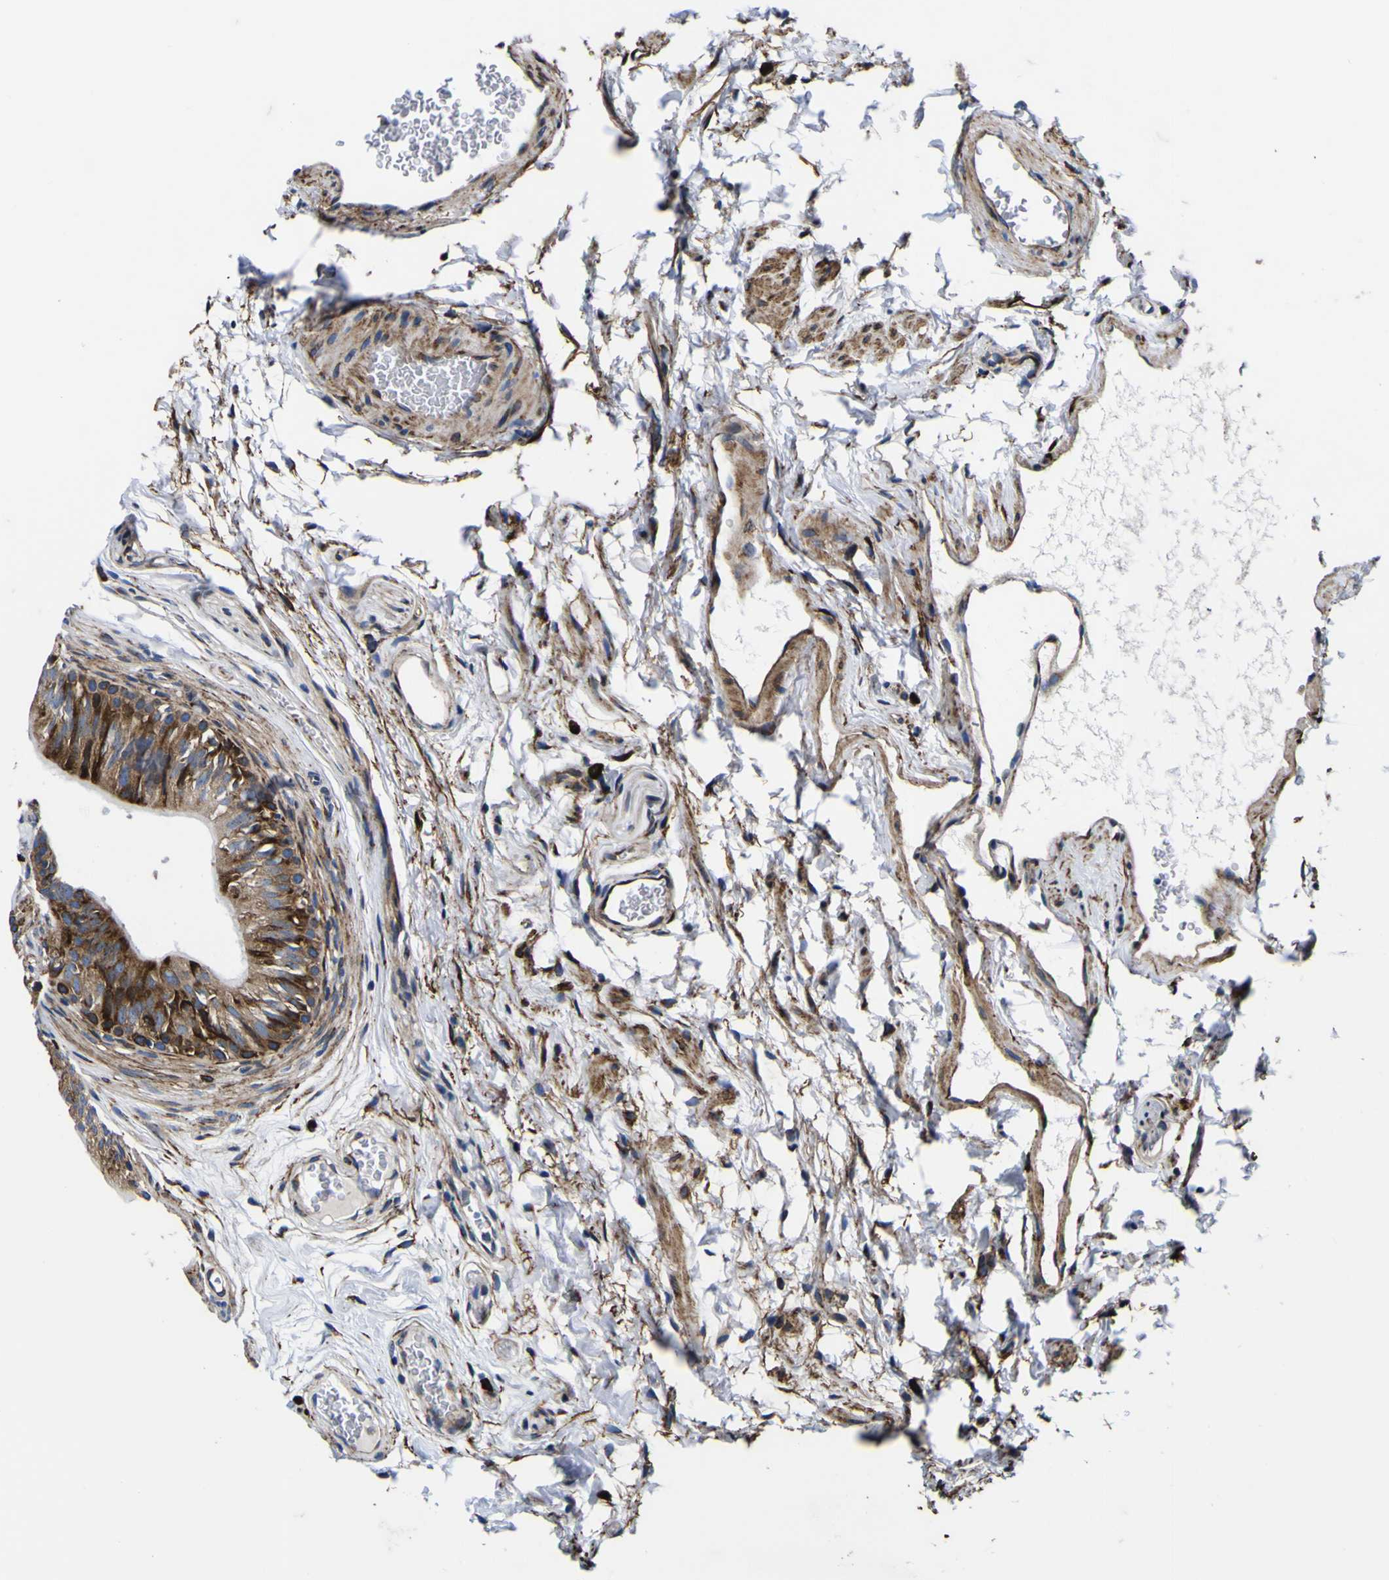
{"staining": {"intensity": "strong", "quantity": ">75%", "location": "cytoplasmic/membranous"}, "tissue": "epididymis", "cell_type": "Glandular cells", "image_type": "normal", "snomed": [{"axis": "morphology", "description": "Normal tissue, NOS"}, {"axis": "topography", "description": "Epididymis"}], "caption": "Immunohistochemistry (IHC) histopathology image of unremarkable epididymis stained for a protein (brown), which exhibits high levels of strong cytoplasmic/membranous positivity in about >75% of glandular cells.", "gene": "SCD", "patient": {"sex": "male", "age": 36}}